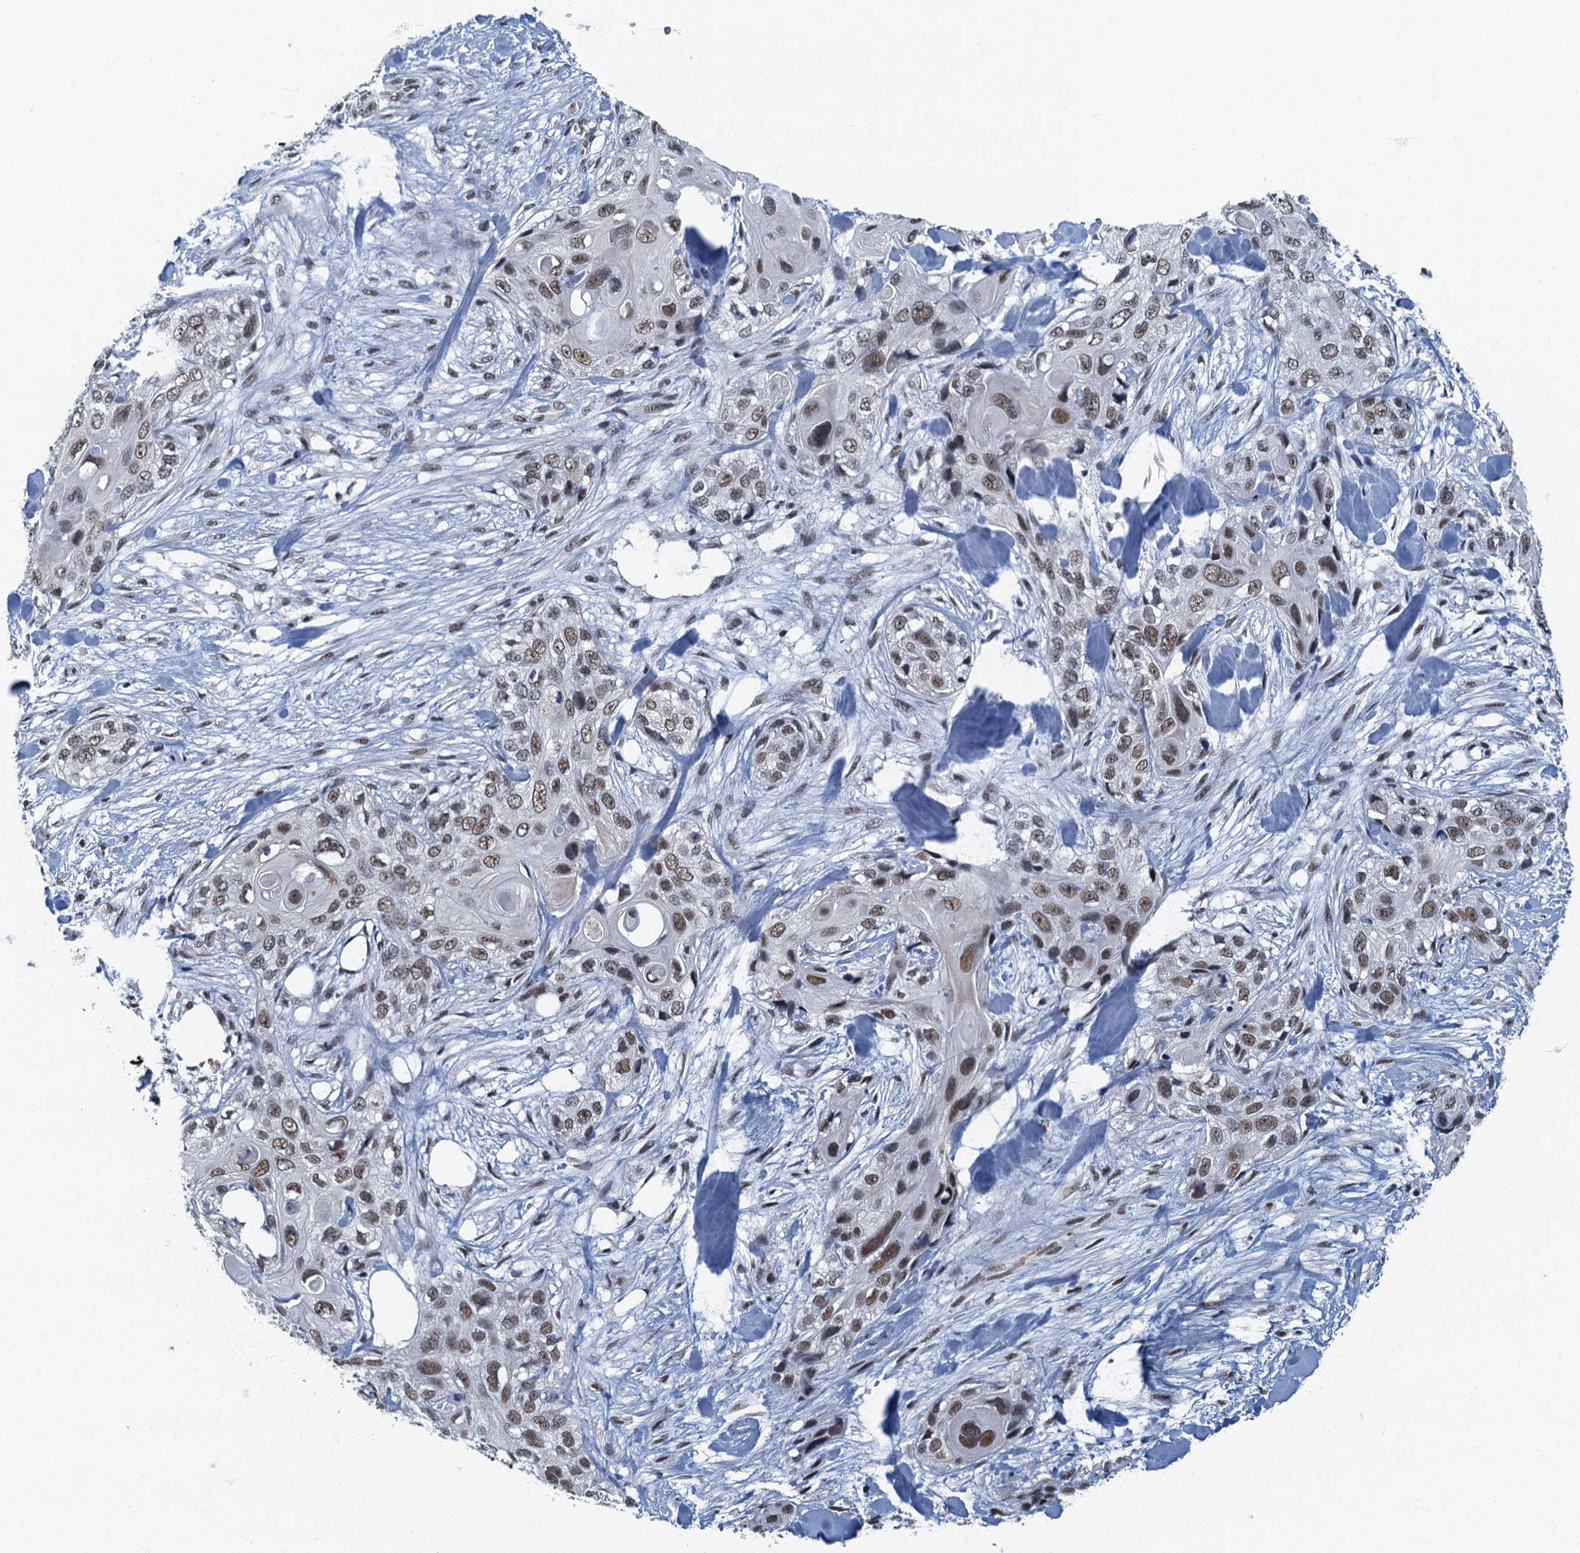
{"staining": {"intensity": "moderate", "quantity": ">75%", "location": "nuclear"}, "tissue": "skin cancer", "cell_type": "Tumor cells", "image_type": "cancer", "snomed": [{"axis": "morphology", "description": "Normal tissue, NOS"}, {"axis": "morphology", "description": "Squamous cell carcinoma, NOS"}, {"axis": "topography", "description": "Skin"}], "caption": "Skin cancer stained with DAB immunohistochemistry (IHC) displays medium levels of moderate nuclear expression in about >75% of tumor cells. The protein of interest is shown in brown color, while the nuclei are stained blue.", "gene": "GADL1", "patient": {"sex": "male", "age": 72}}